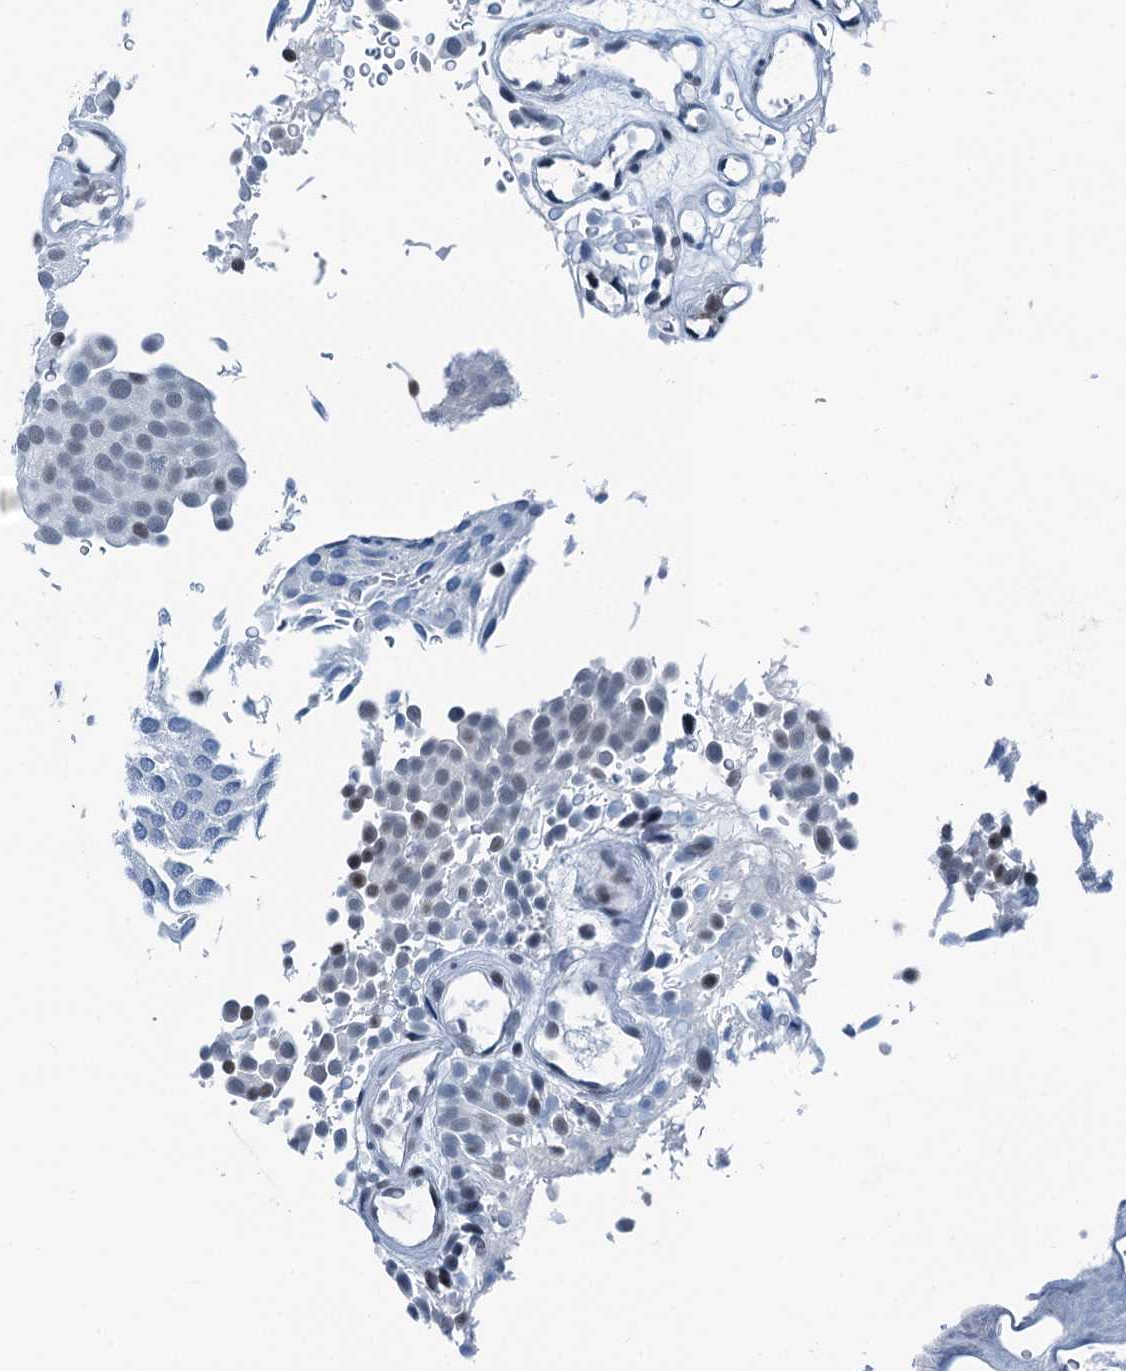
{"staining": {"intensity": "weak", "quantity": "<25%", "location": "nuclear"}, "tissue": "urothelial cancer", "cell_type": "Tumor cells", "image_type": "cancer", "snomed": [{"axis": "morphology", "description": "Urothelial carcinoma, Low grade"}, {"axis": "topography", "description": "Urinary bladder"}], "caption": "Protein analysis of urothelial carcinoma (low-grade) demonstrates no significant positivity in tumor cells.", "gene": "TRPT1", "patient": {"sex": "male", "age": 78}}